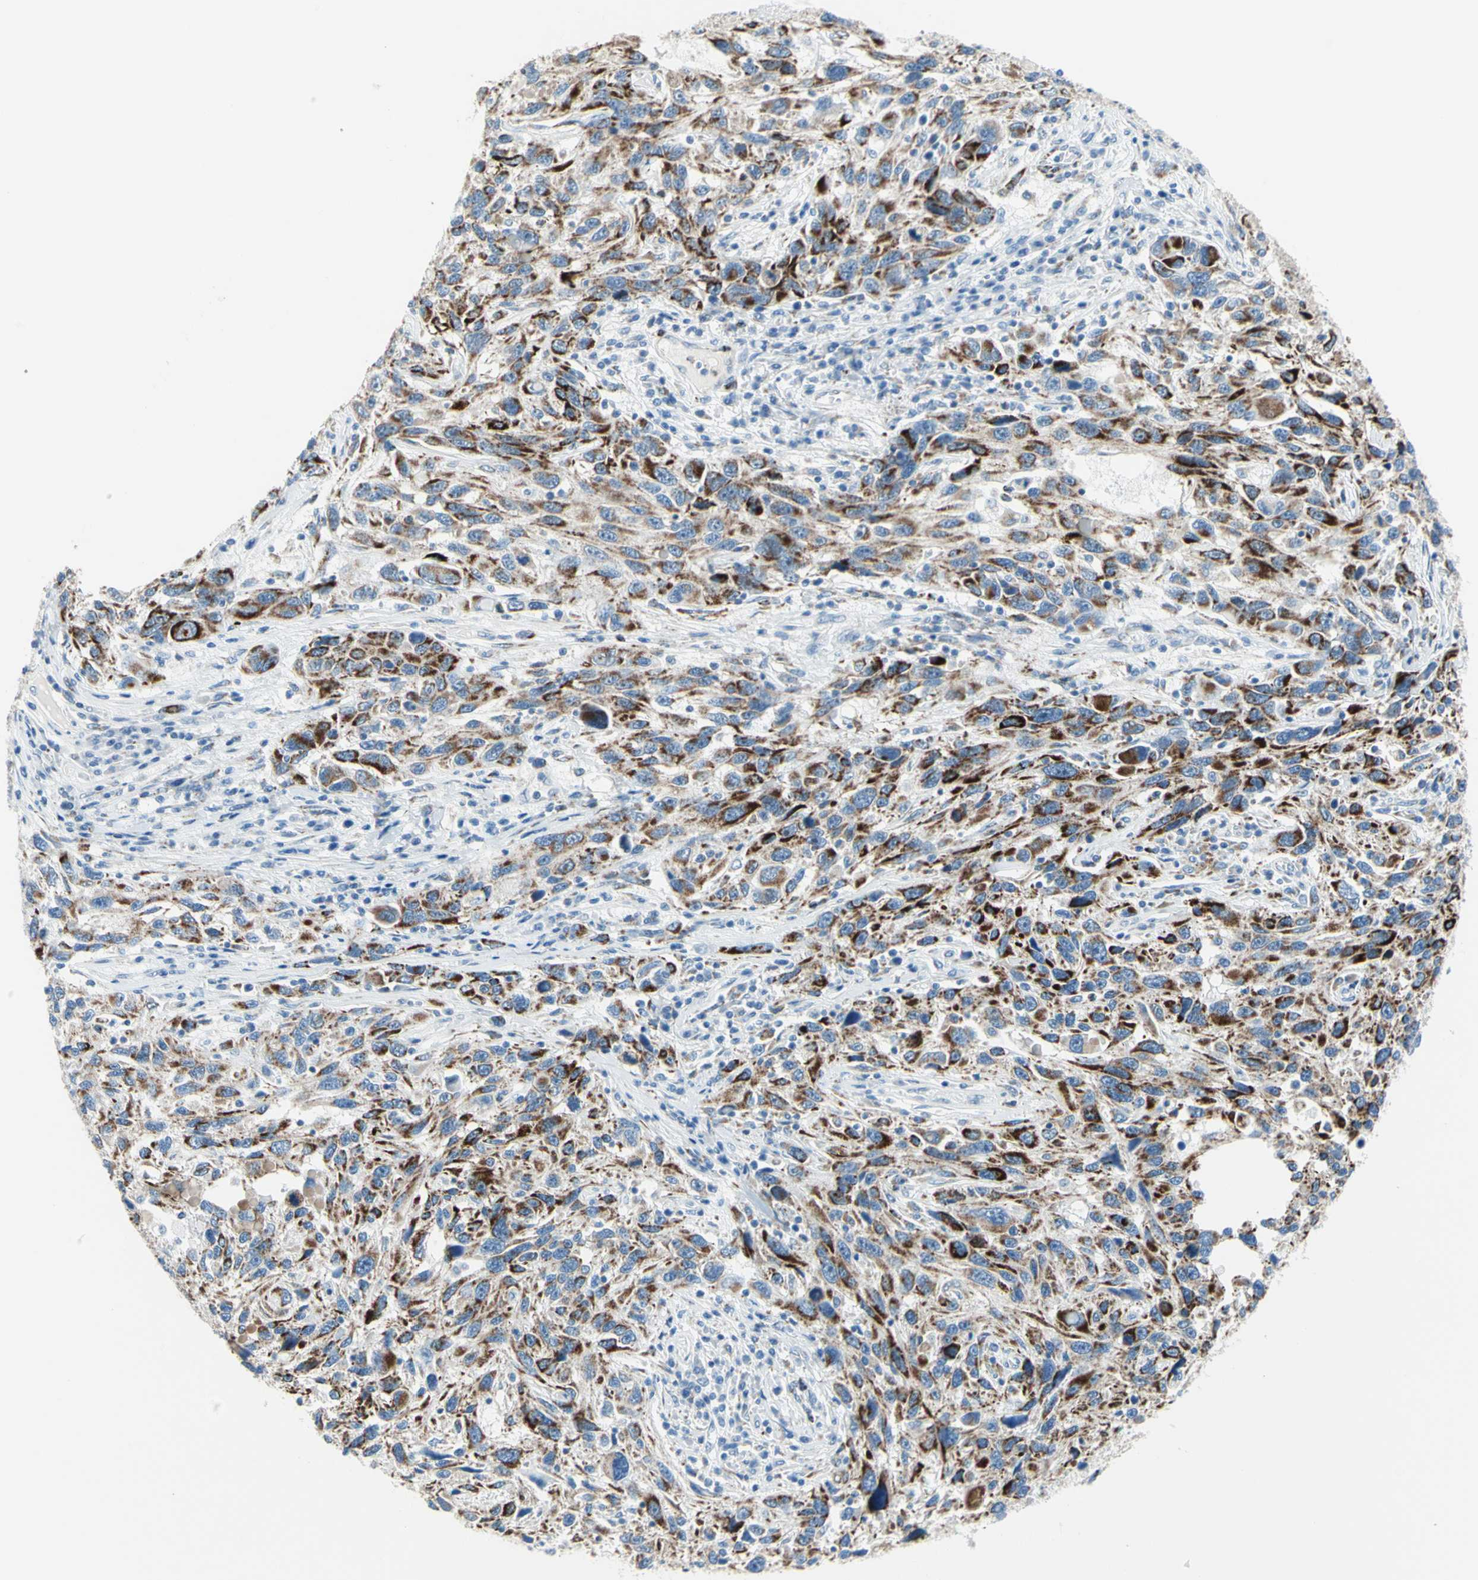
{"staining": {"intensity": "moderate", "quantity": ">75%", "location": "cytoplasmic/membranous"}, "tissue": "melanoma", "cell_type": "Tumor cells", "image_type": "cancer", "snomed": [{"axis": "morphology", "description": "Malignant melanoma, NOS"}, {"axis": "topography", "description": "Skin"}], "caption": "Melanoma stained with DAB (3,3'-diaminobenzidine) IHC shows medium levels of moderate cytoplasmic/membranous staining in about >75% of tumor cells.", "gene": "CYSLTR1", "patient": {"sex": "male", "age": 53}}